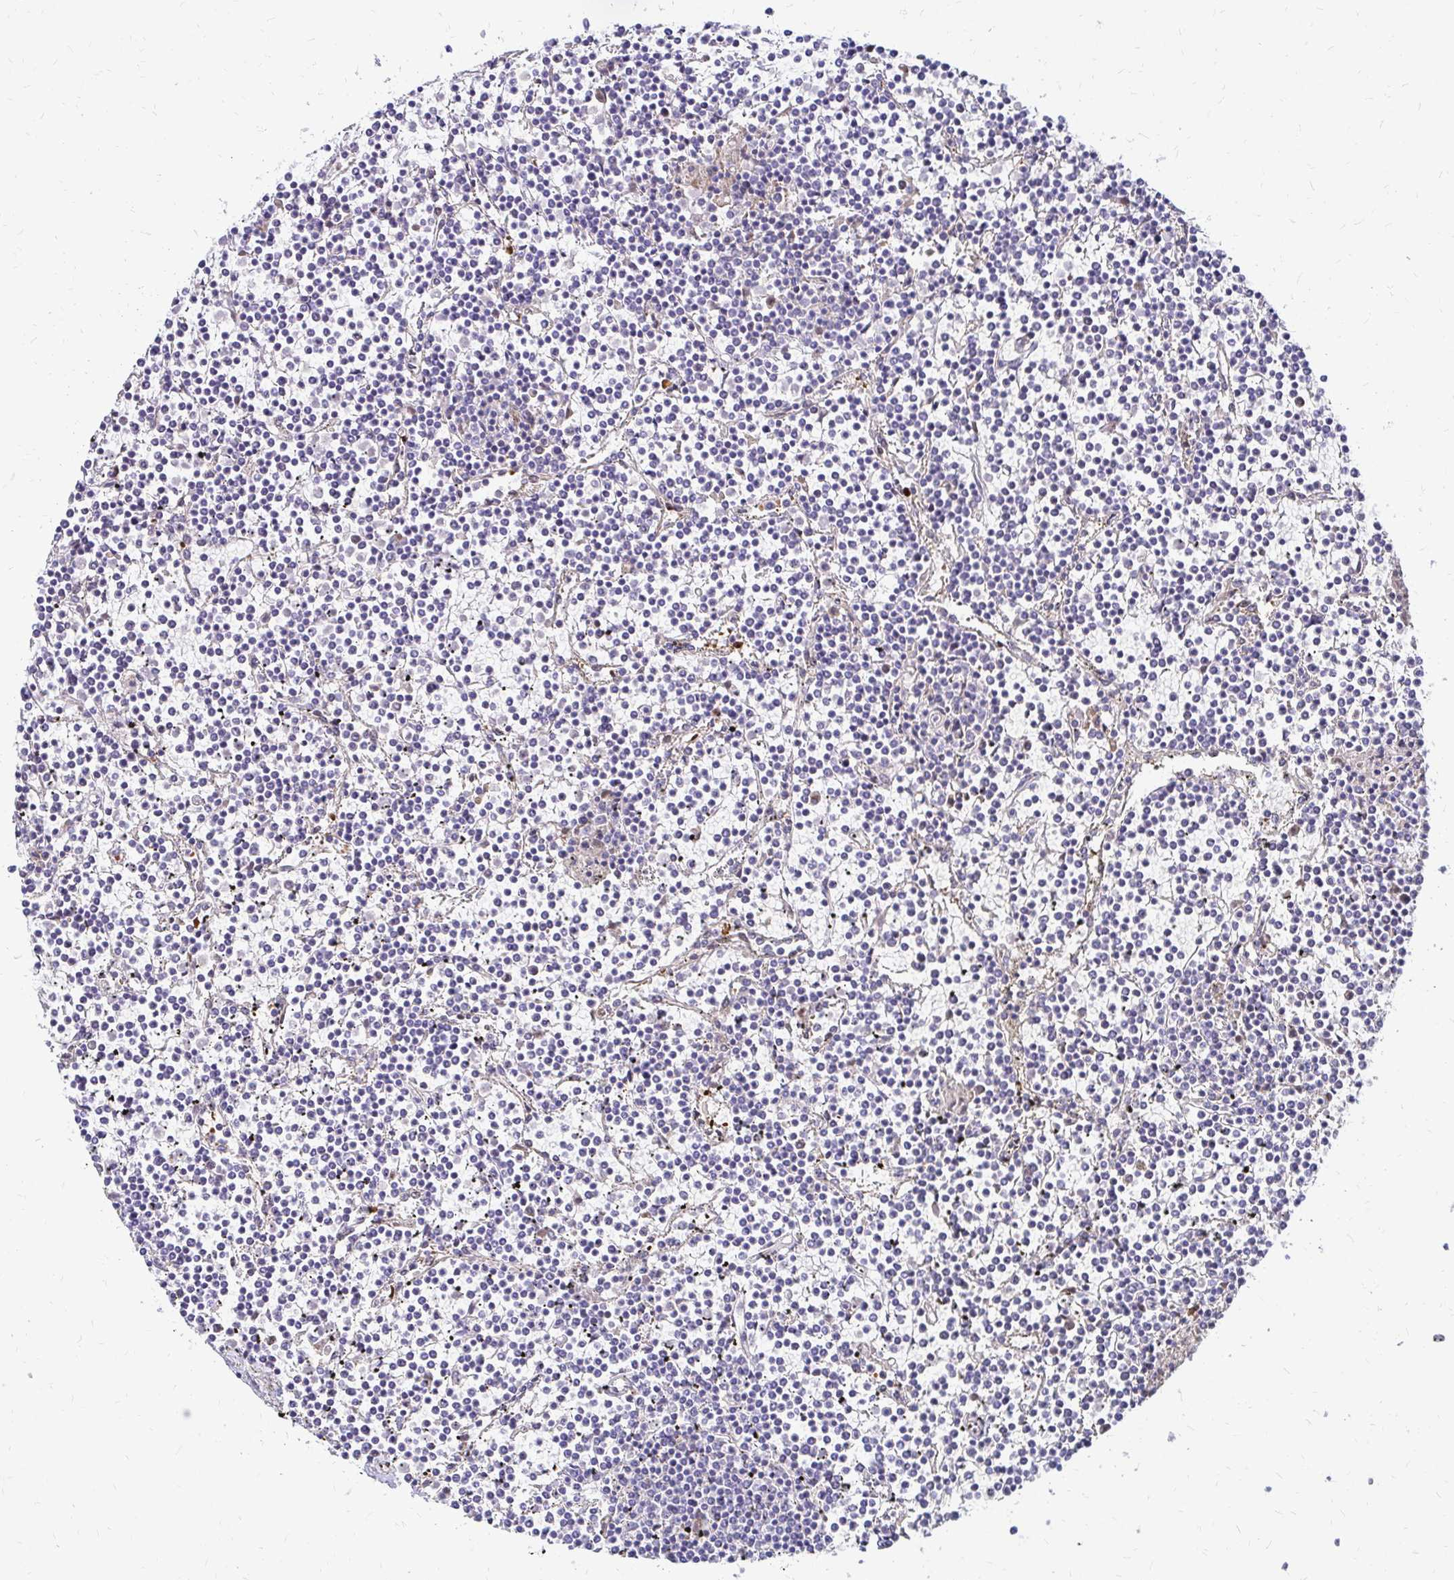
{"staining": {"intensity": "negative", "quantity": "none", "location": "none"}, "tissue": "lymphoma", "cell_type": "Tumor cells", "image_type": "cancer", "snomed": [{"axis": "morphology", "description": "Malignant lymphoma, non-Hodgkin's type, Low grade"}, {"axis": "topography", "description": "Spleen"}], "caption": "A high-resolution histopathology image shows immunohistochemistry (IHC) staining of malignant lymphoma, non-Hodgkin's type (low-grade), which exhibits no significant expression in tumor cells.", "gene": "IDUA", "patient": {"sex": "female", "age": 19}}